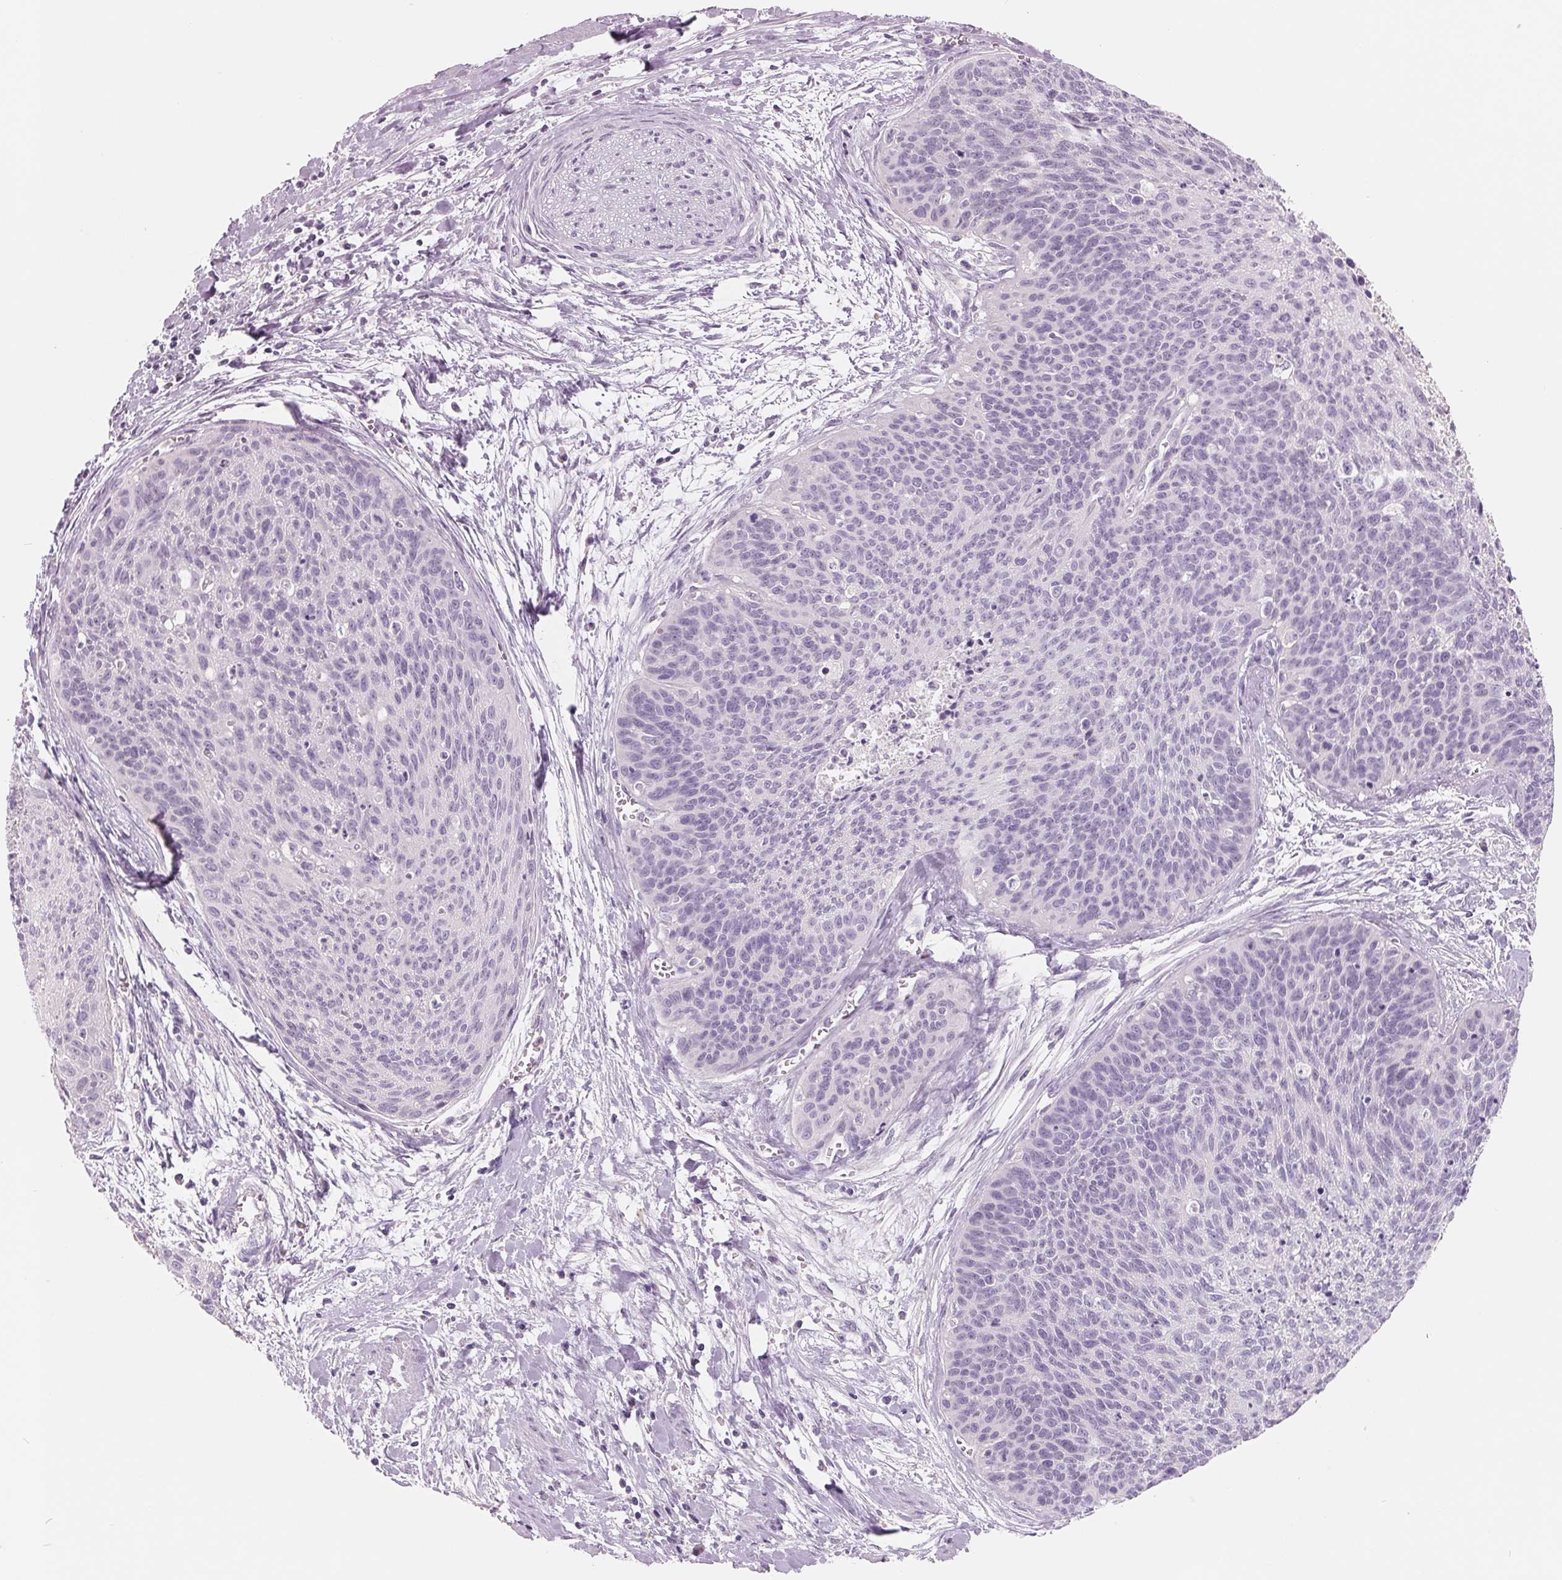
{"staining": {"intensity": "negative", "quantity": "none", "location": "none"}, "tissue": "cervical cancer", "cell_type": "Tumor cells", "image_type": "cancer", "snomed": [{"axis": "morphology", "description": "Squamous cell carcinoma, NOS"}, {"axis": "topography", "description": "Cervix"}], "caption": "Immunohistochemistry image of human cervical cancer stained for a protein (brown), which shows no expression in tumor cells.", "gene": "FTCD", "patient": {"sex": "female", "age": 55}}